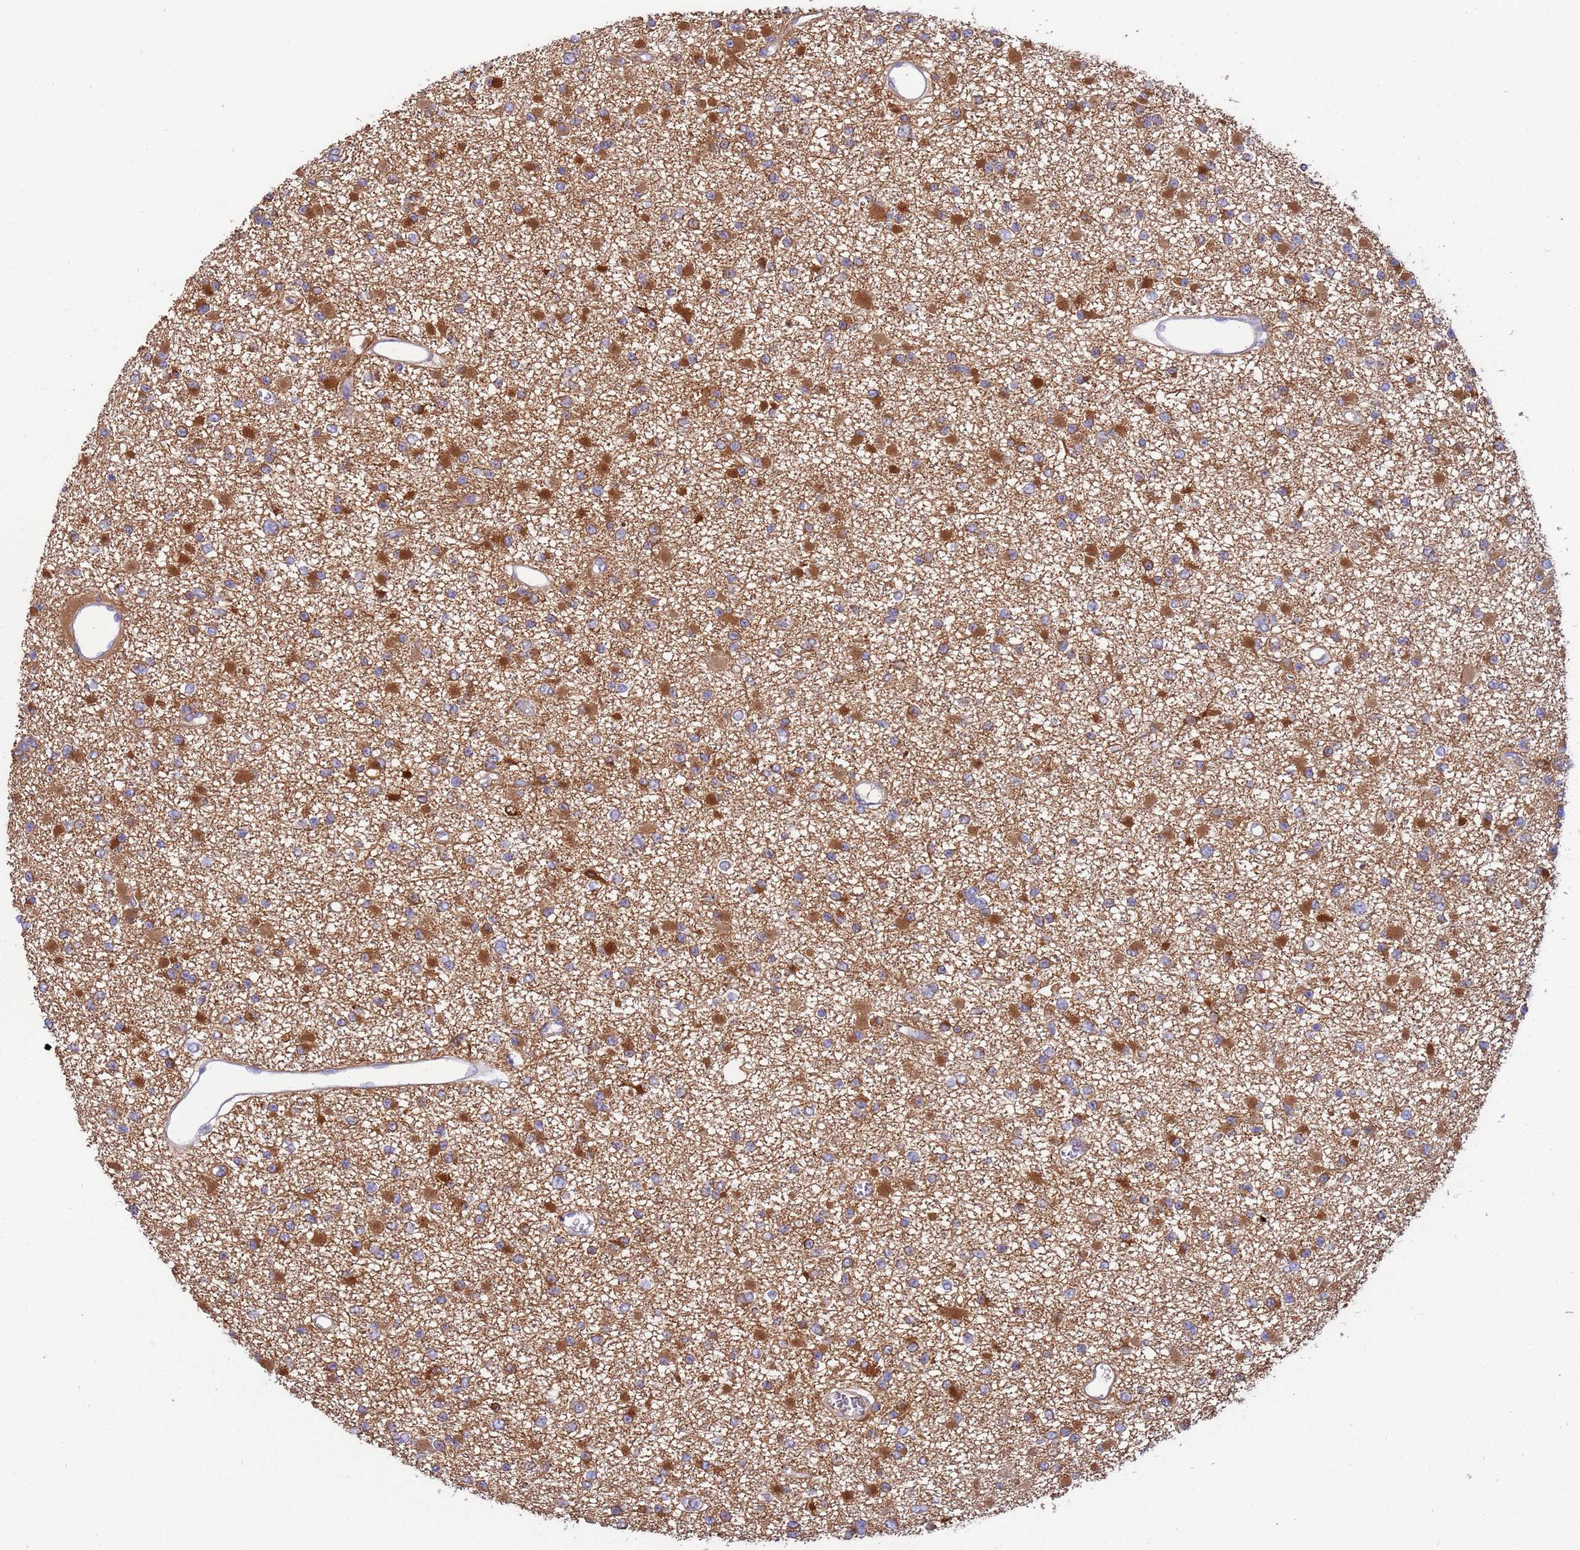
{"staining": {"intensity": "strong", "quantity": ">75%", "location": "cytoplasmic/membranous"}, "tissue": "glioma", "cell_type": "Tumor cells", "image_type": "cancer", "snomed": [{"axis": "morphology", "description": "Glioma, malignant, Low grade"}, {"axis": "topography", "description": "Brain"}], "caption": "Strong cytoplasmic/membranous positivity for a protein is present in approximately >75% of tumor cells of glioma using immunohistochemistry.", "gene": "UQCRQ", "patient": {"sex": "female", "age": 22}}